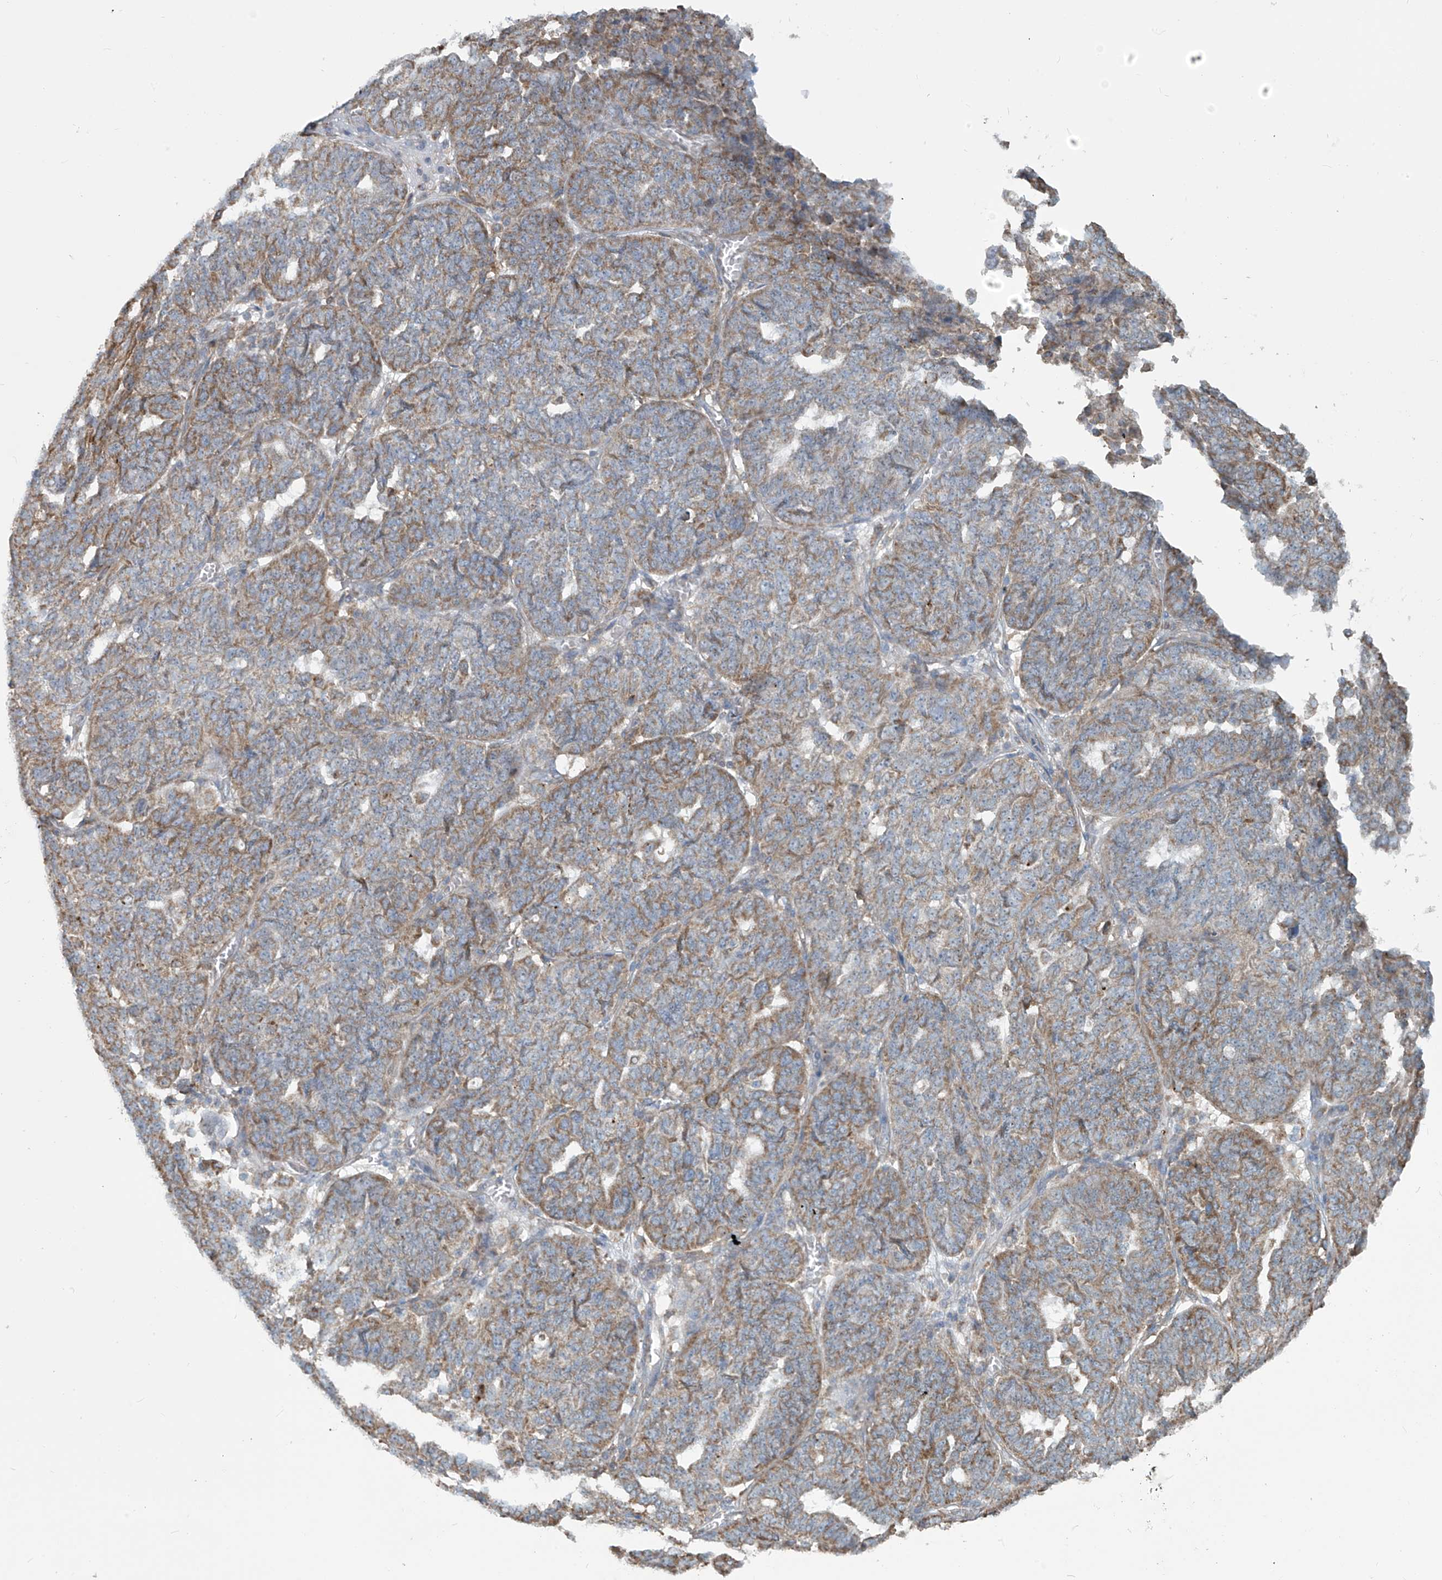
{"staining": {"intensity": "moderate", "quantity": "25%-75%", "location": "cytoplasmic/membranous"}, "tissue": "ovarian cancer", "cell_type": "Tumor cells", "image_type": "cancer", "snomed": [{"axis": "morphology", "description": "Cystadenocarcinoma, serous, NOS"}, {"axis": "topography", "description": "Ovary"}], "caption": "Human serous cystadenocarcinoma (ovarian) stained with a brown dye reveals moderate cytoplasmic/membranous positive expression in about 25%-75% of tumor cells.", "gene": "KATNIP", "patient": {"sex": "female", "age": 59}}